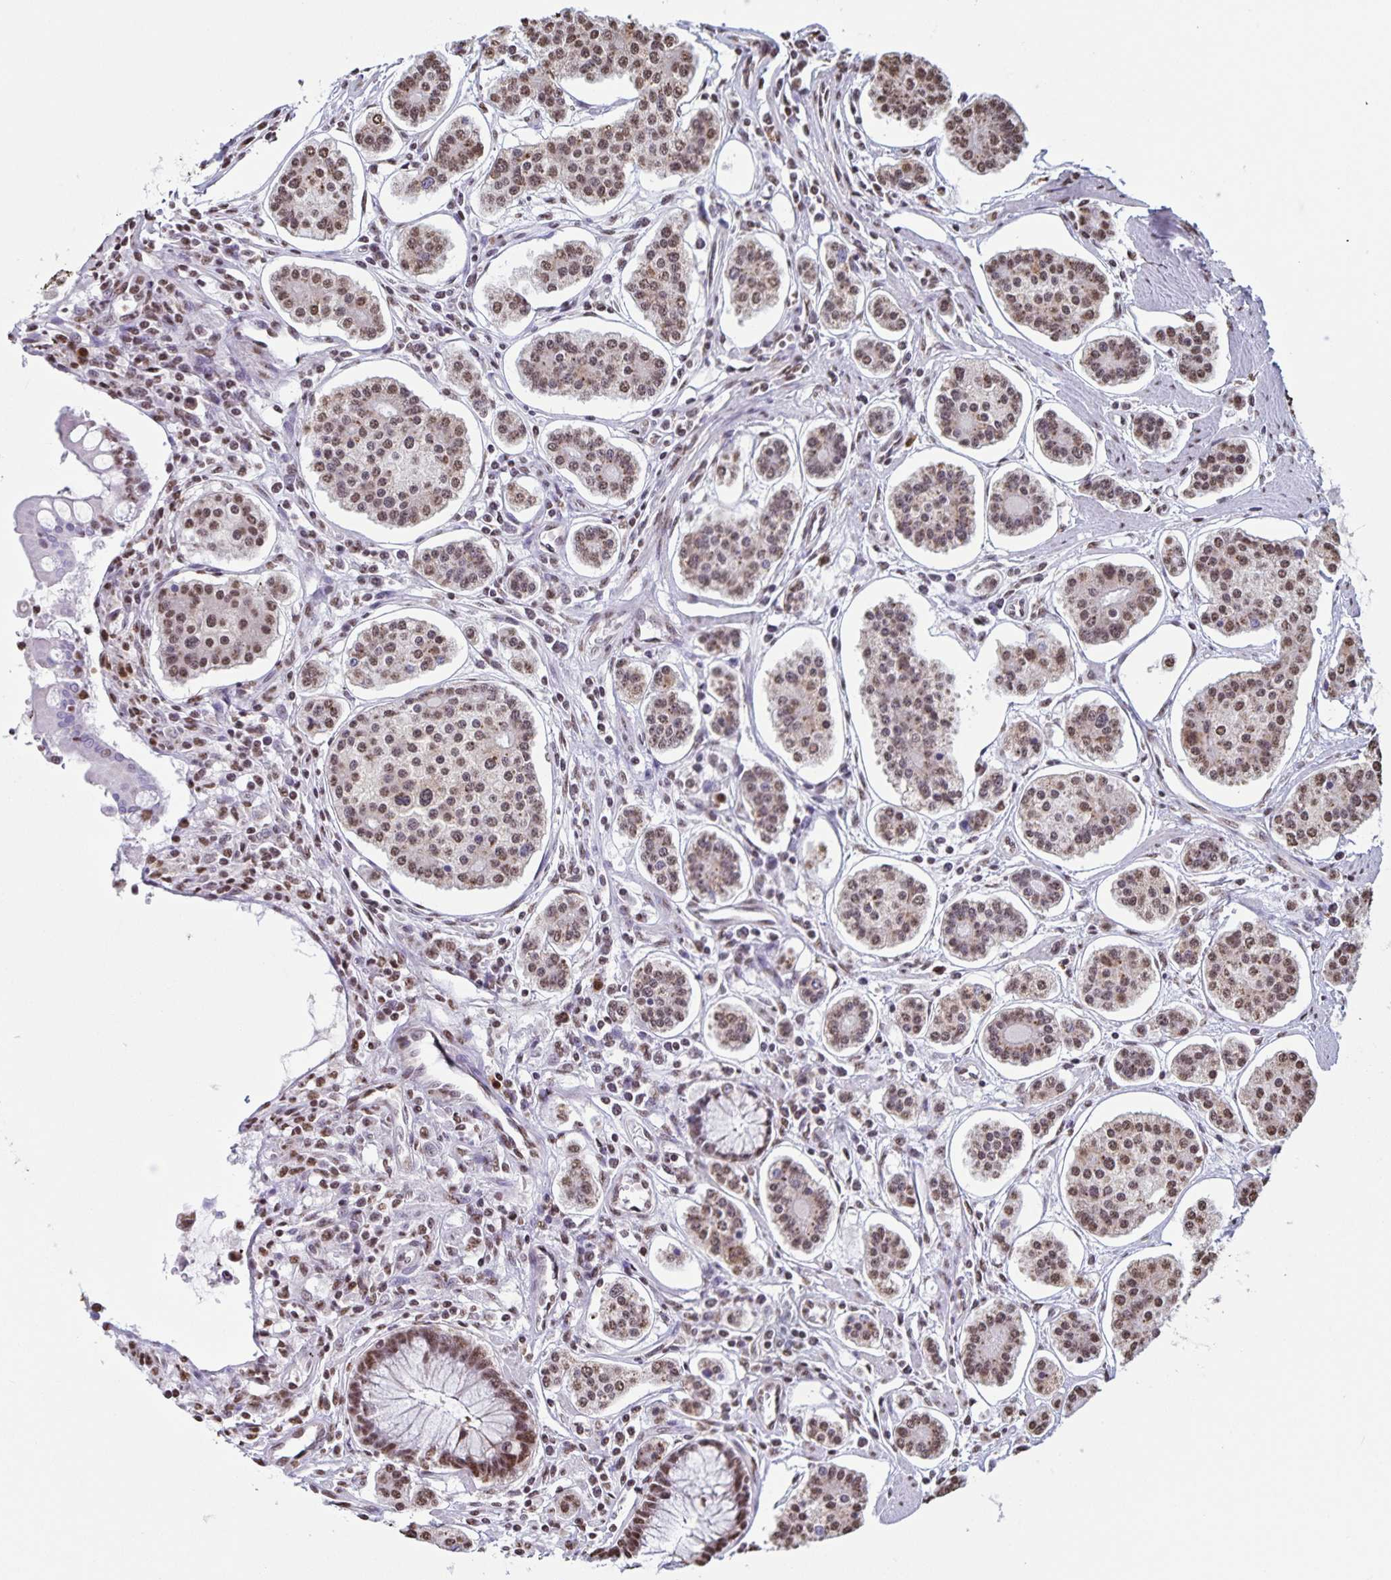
{"staining": {"intensity": "moderate", "quantity": ">75%", "location": "cytoplasmic/membranous,nuclear"}, "tissue": "carcinoid", "cell_type": "Tumor cells", "image_type": "cancer", "snomed": [{"axis": "morphology", "description": "Carcinoid, malignant, NOS"}, {"axis": "topography", "description": "Small intestine"}], "caption": "This is a micrograph of IHC staining of carcinoid, which shows moderate expression in the cytoplasmic/membranous and nuclear of tumor cells.", "gene": "DUT", "patient": {"sex": "female", "age": 65}}